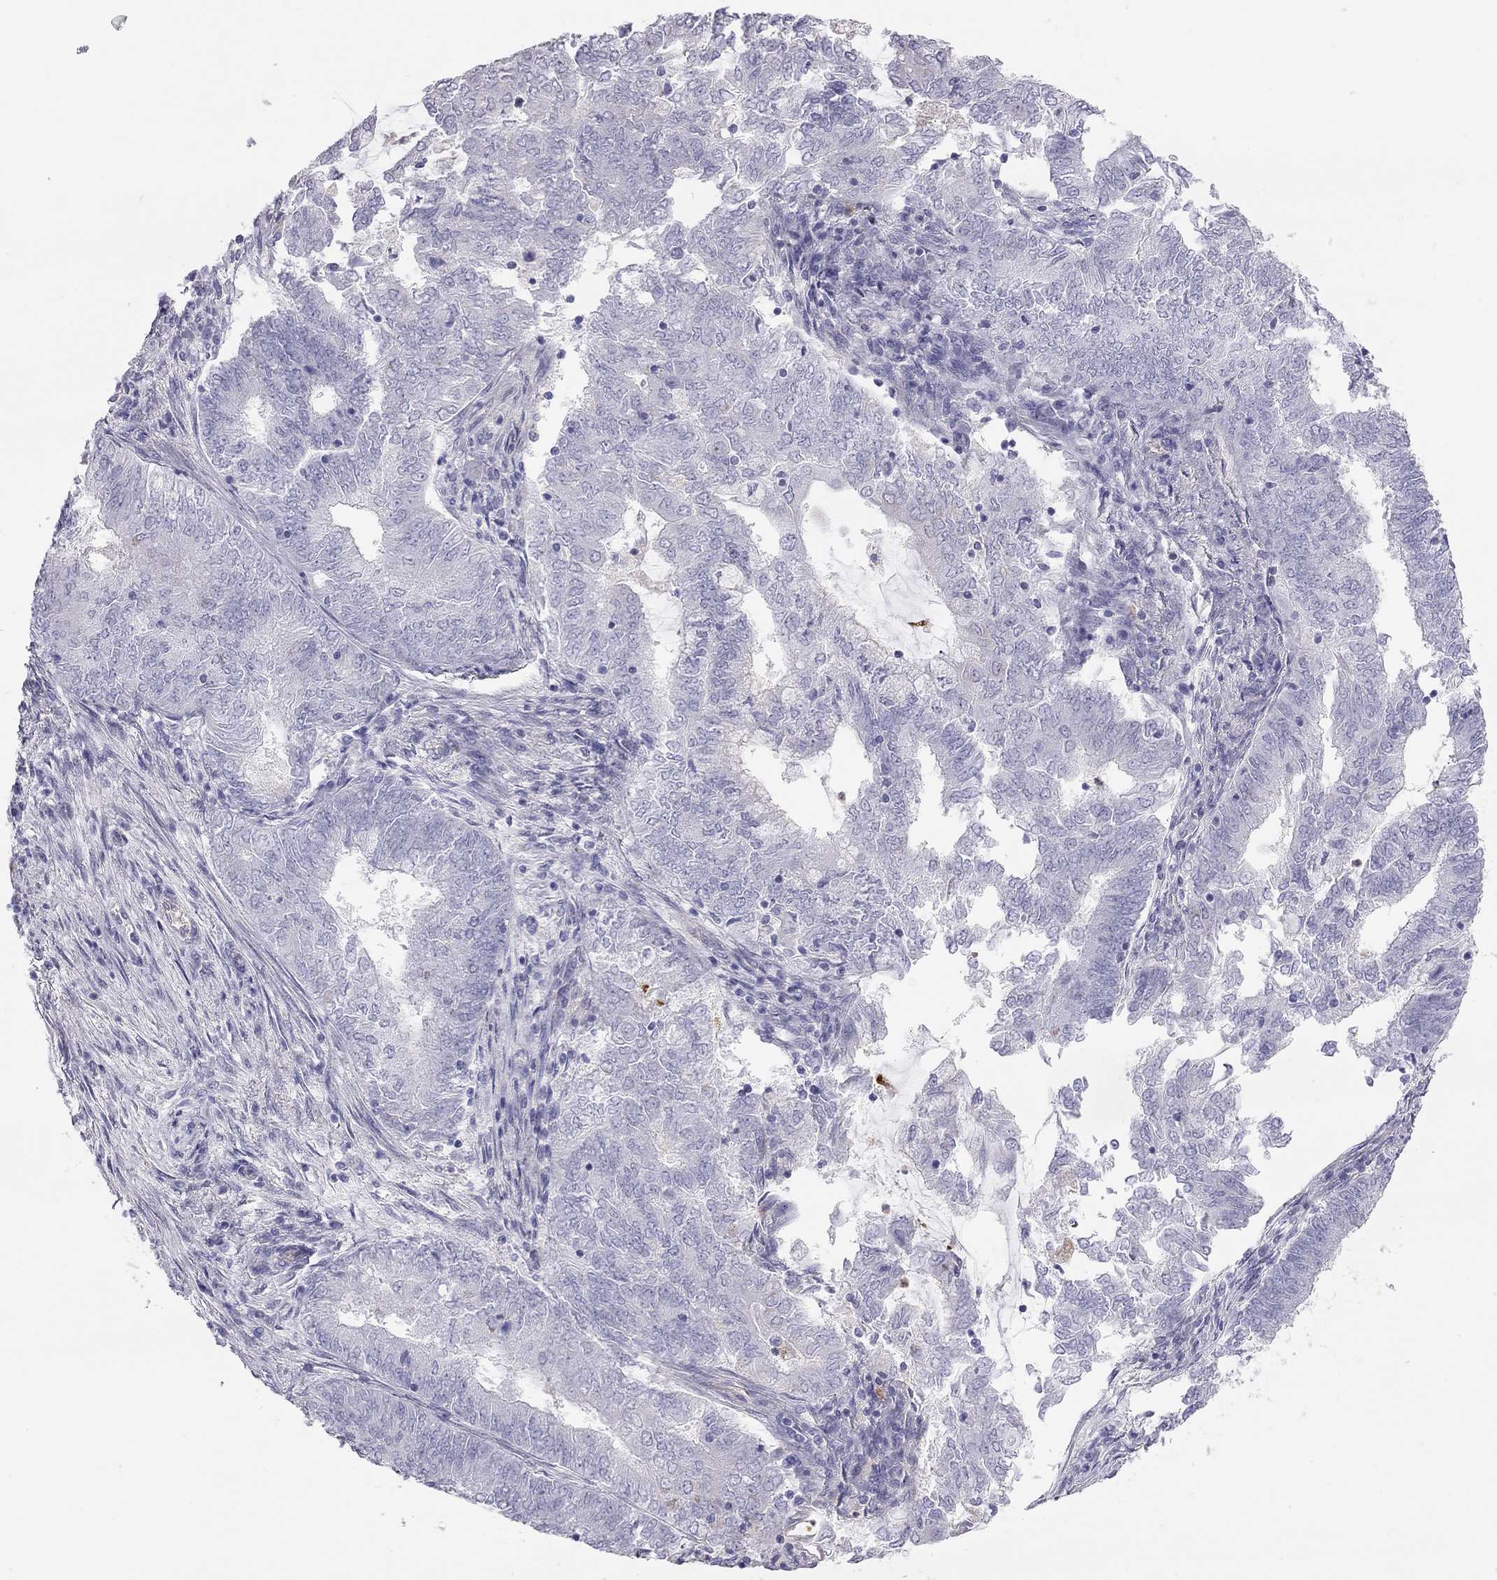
{"staining": {"intensity": "negative", "quantity": "none", "location": "none"}, "tissue": "endometrial cancer", "cell_type": "Tumor cells", "image_type": "cancer", "snomed": [{"axis": "morphology", "description": "Adenocarcinoma, NOS"}, {"axis": "topography", "description": "Endometrium"}], "caption": "High magnification brightfield microscopy of endometrial cancer (adenocarcinoma) stained with DAB (brown) and counterstained with hematoxylin (blue): tumor cells show no significant positivity.", "gene": "TDRD6", "patient": {"sex": "female", "age": 62}}